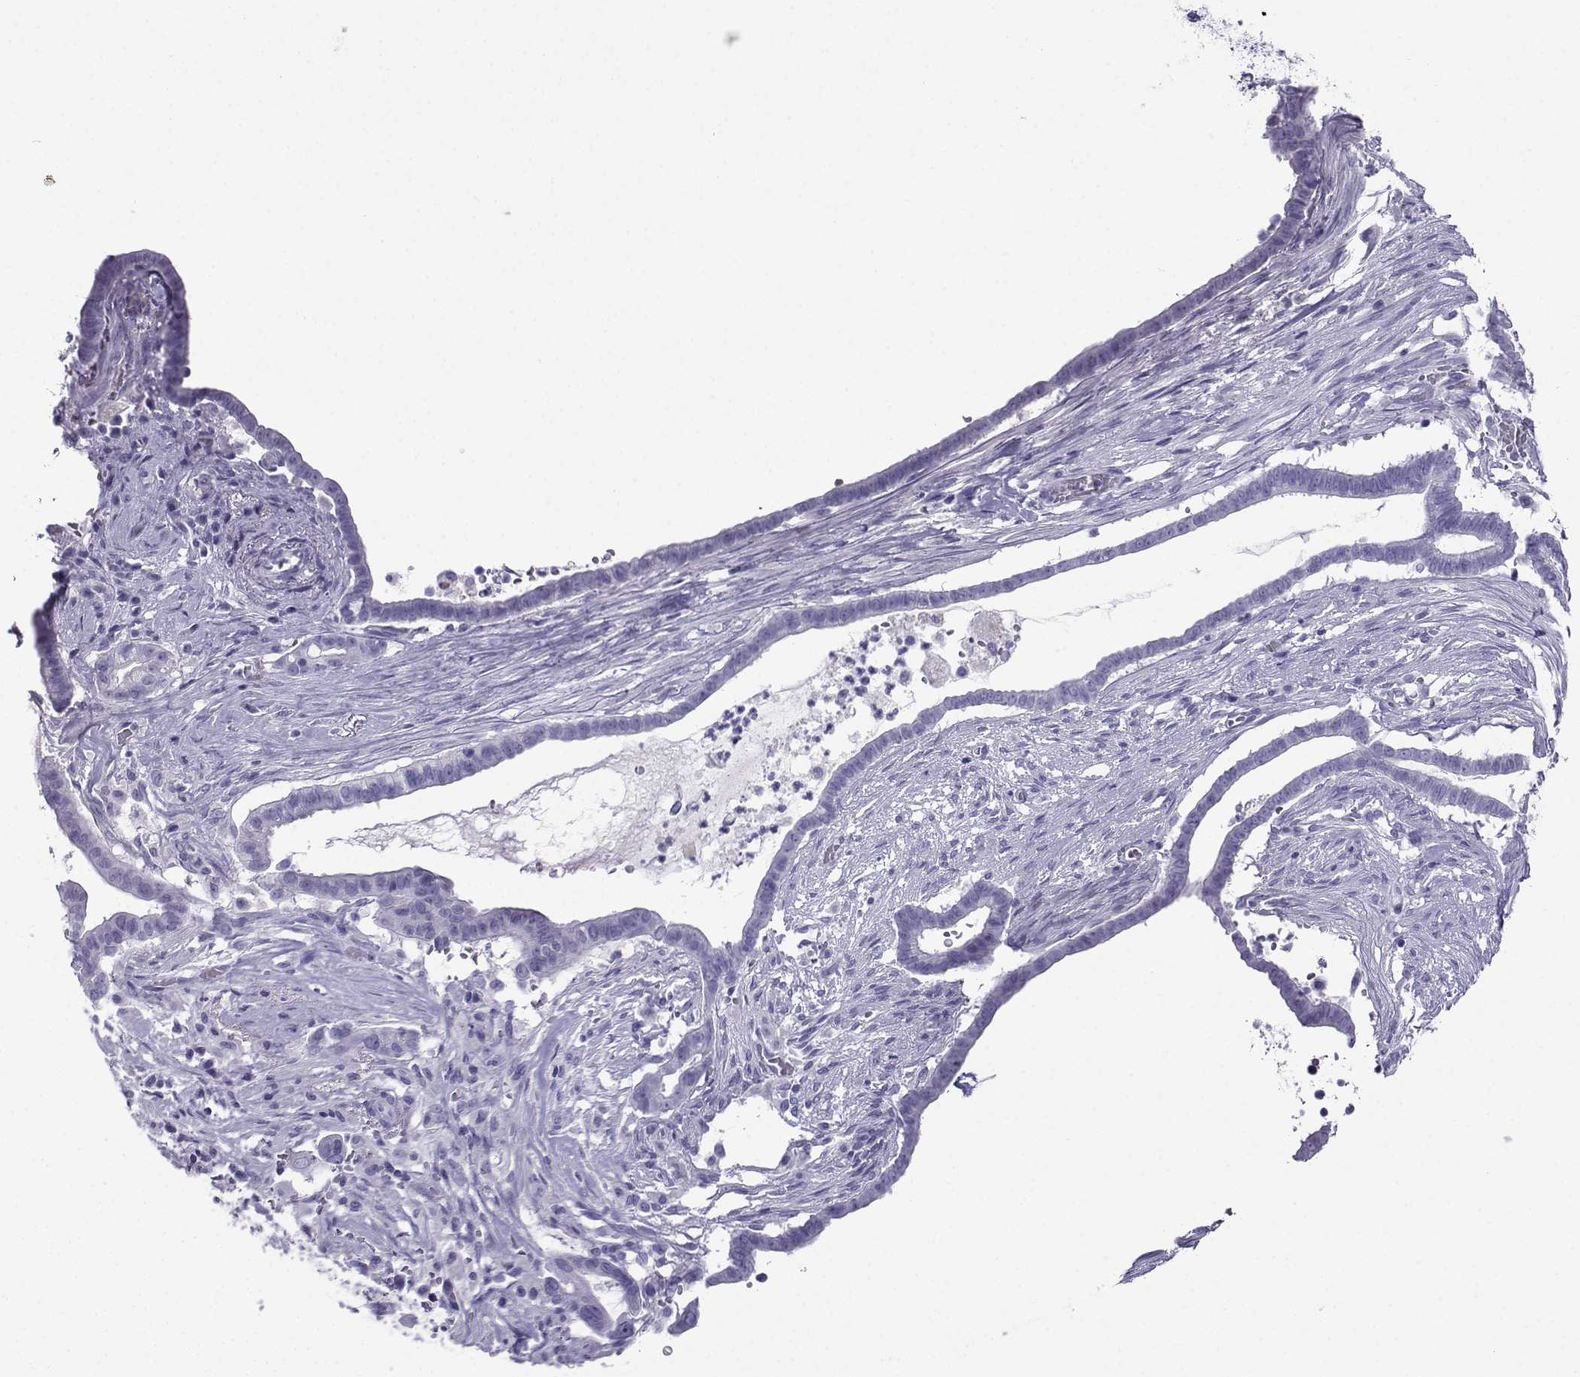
{"staining": {"intensity": "negative", "quantity": "none", "location": "none"}, "tissue": "pancreatic cancer", "cell_type": "Tumor cells", "image_type": "cancer", "snomed": [{"axis": "morphology", "description": "Adenocarcinoma, NOS"}, {"axis": "topography", "description": "Pancreas"}], "caption": "Tumor cells are negative for brown protein staining in adenocarcinoma (pancreatic).", "gene": "CRYBB1", "patient": {"sex": "male", "age": 61}}